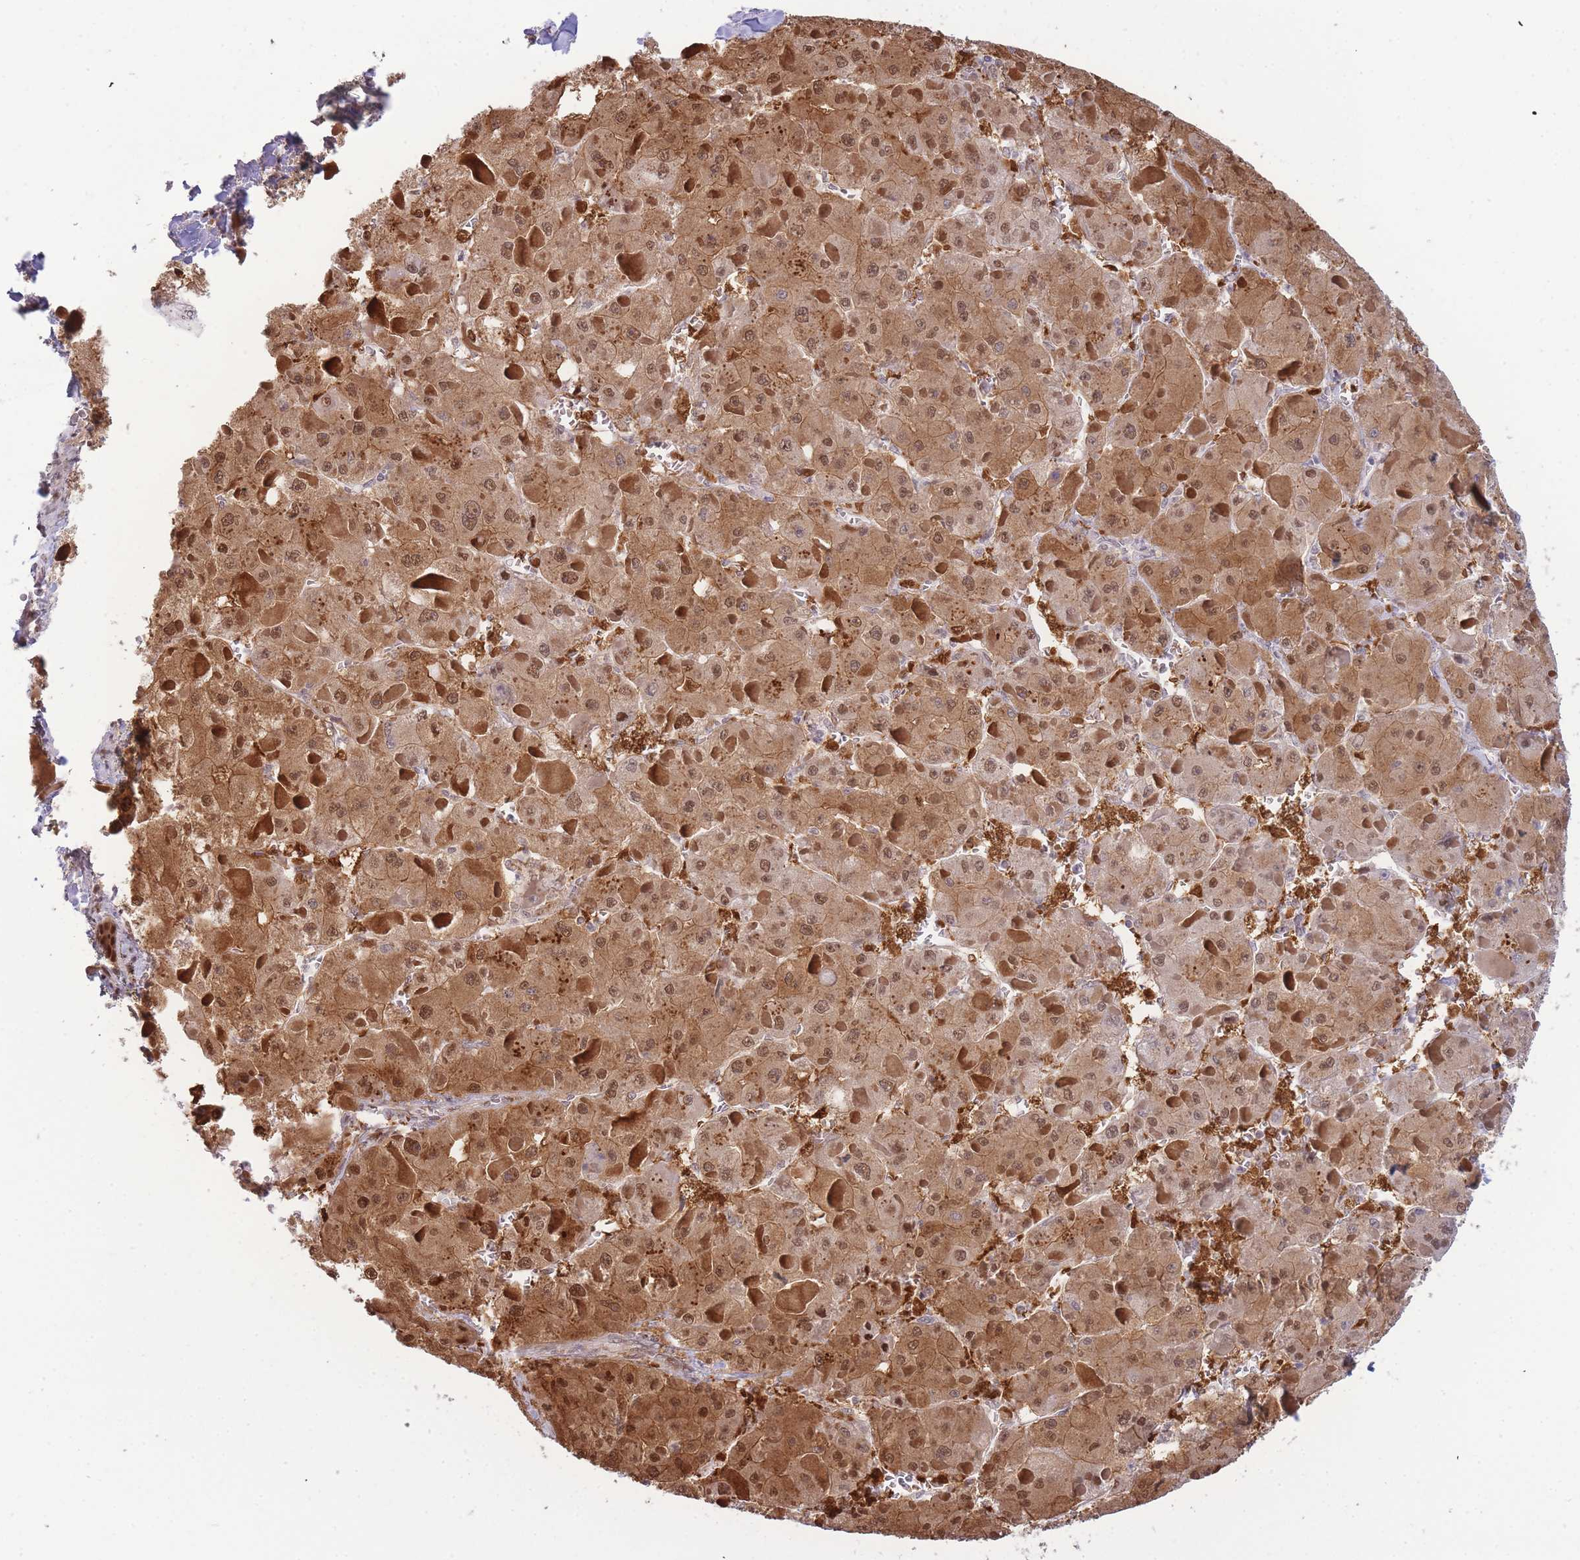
{"staining": {"intensity": "strong", "quantity": ">75%", "location": "cytoplasmic/membranous,nuclear"}, "tissue": "liver cancer", "cell_type": "Tumor cells", "image_type": "cancer", "snomed": [{"axis": "morphology", "description": "Carcinoma, Hepatocellular, NOS"}, {"axis": "topography", "description": "Liver"}], "caption": "Tumor cells exhibit high levels of strong cytoplasmic/membranous and nuclear positivity in approximately >75% of cells in liver hepatocellular carcinoma. (IHC, brightfield microscopy, high magnification).", "gene": "DEAF1", "patient": {"sex": "female", "age": 73}}